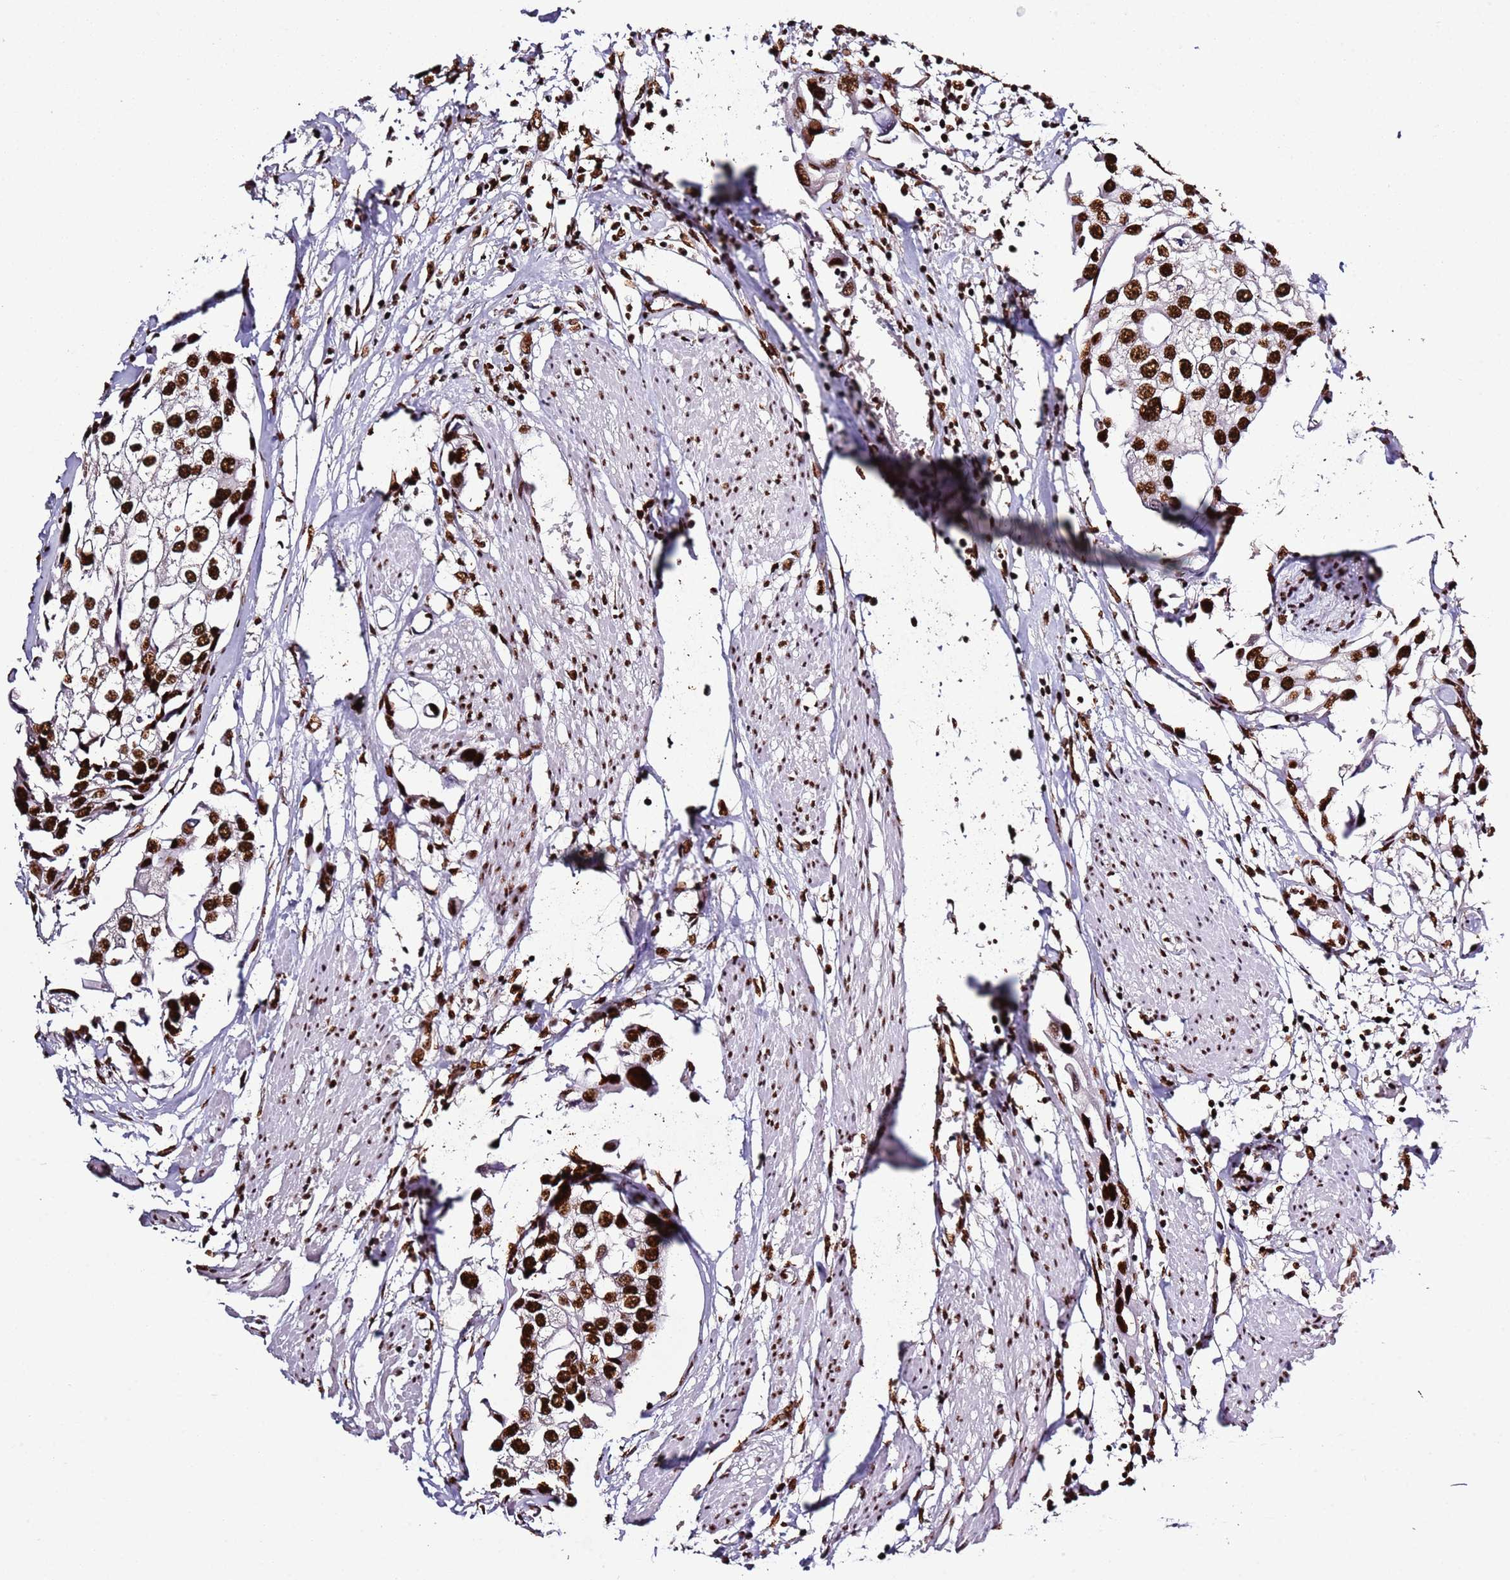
{"staining": {"intensity": "strong", "quantity": ">75%", "location": "nuclear"}, "tissue": "urothelial cancer", "cell_type": "Tumor cells", "image_type": "cancer", "snomed": [{"axis": "morphology", "description": "Urothelial carcinoma, High grade"}, {"axis": "topography", "description": "Urinary bladder"}], "caption": "The photomicrograph displays staining of urothelial carcinoma (high-grade), revealing strong nuclear protein expression (brown color) within tumor cells.", "gene": "C6orf226", "patient": {"sex": "male", "age": 64}}